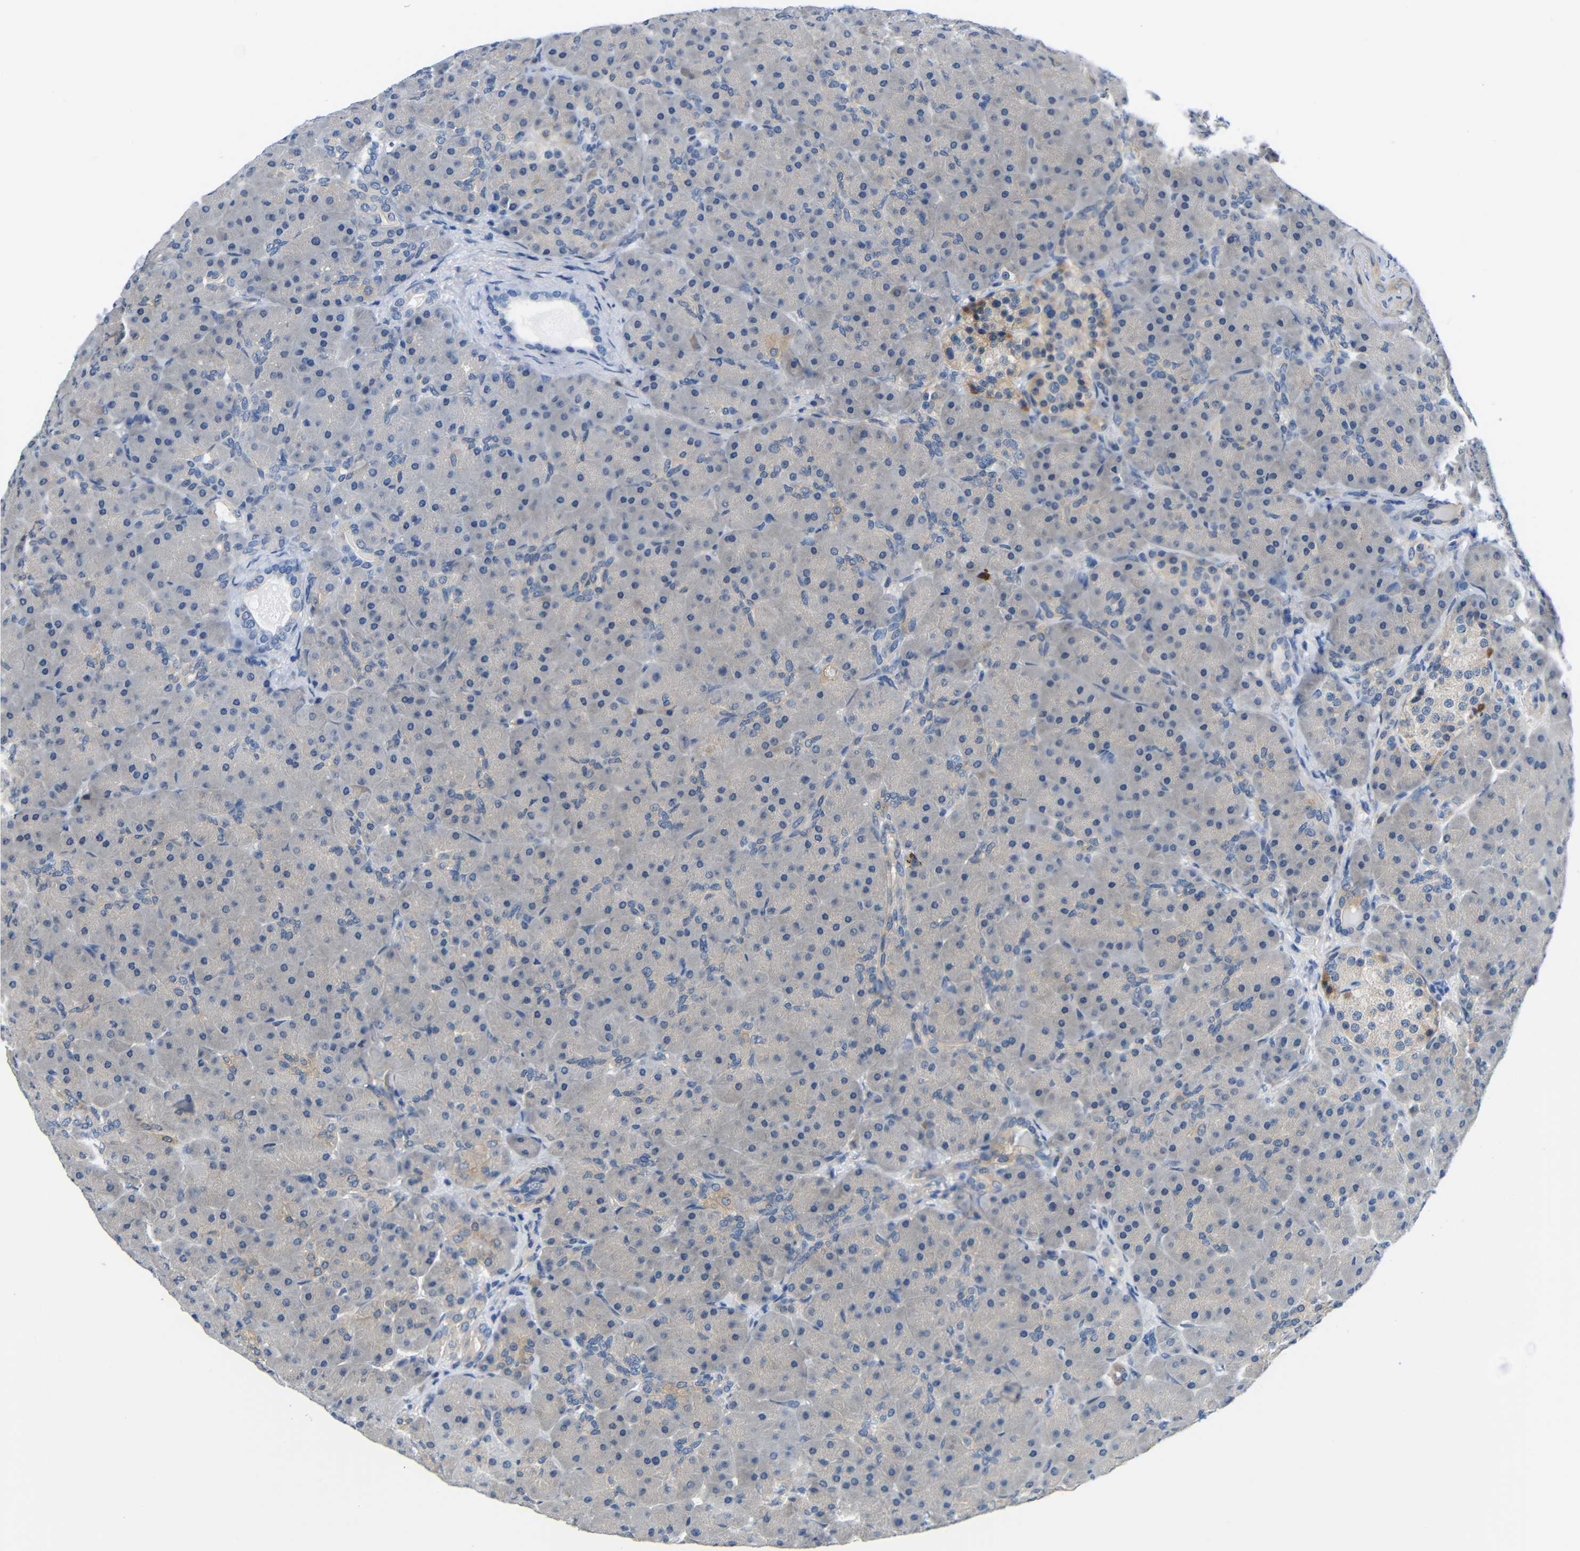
{"staining": {"intensity": "negative", "quantity": "none", "location": "none"}, "tissue": "pancreas", "cell_type": "Exocrine glandular cells", "image_type": "normal", "snomed": [{"axis": "morphology", "description": "Normal tissue, NOS"}, {"axis": "topography", "description": "Pancreas"}], "caption": "Immunohistochemistry (IHC) of normal human pancreas shows no expression in exocrine glandular cells.", "gene": "NEGR1", "patient": {"sex": "male", "age": 66}}